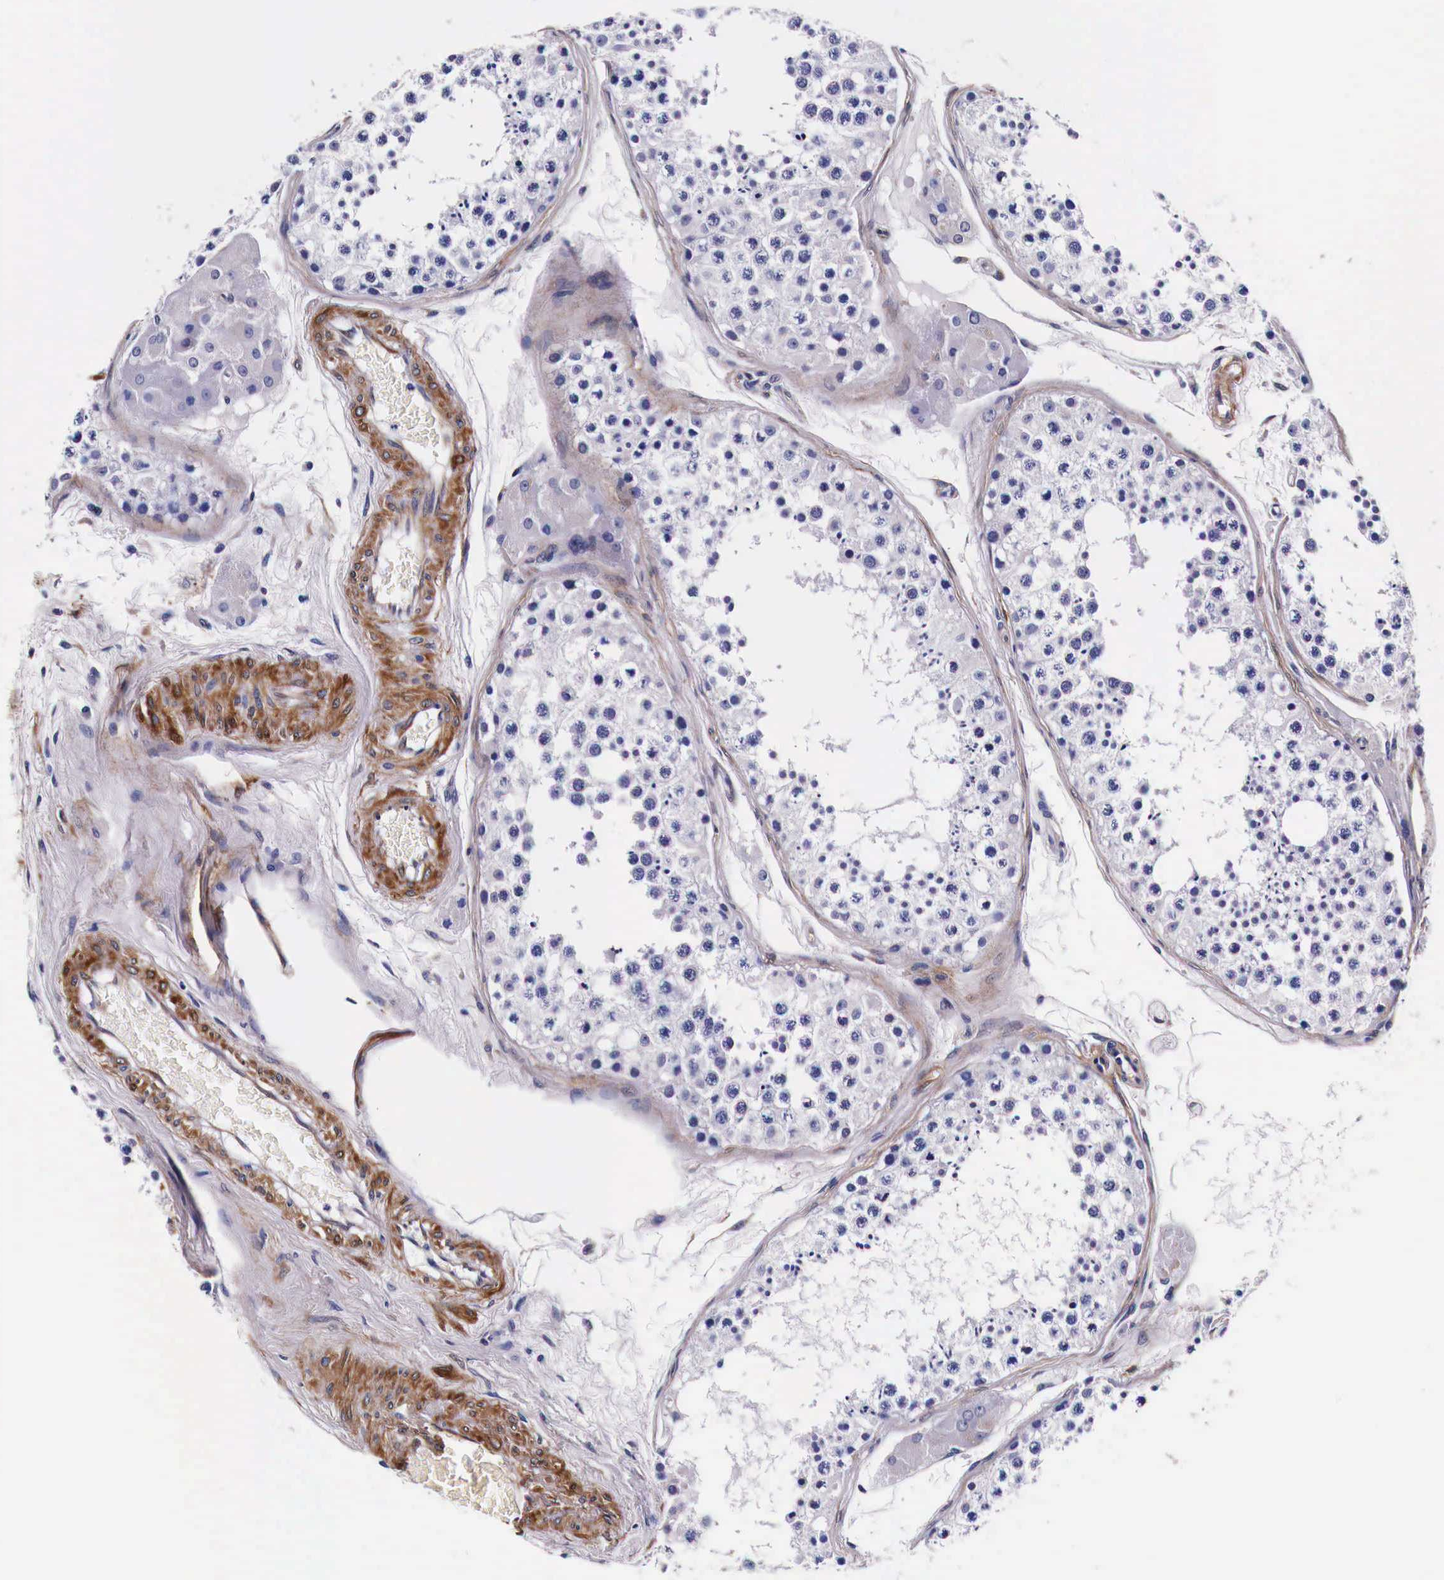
{"staining": {"intensity": "weak", "quantity": "<25%", "location": "cytoplasmic/membranous"}, "tissue": "testis", "cell_type": "Cells in seminiferous ducts", "image_type": "normal", "snomed": [{"axis": "morphology", "description": "Normal tissue, NOS"}, {"axis": "topography", "description": "Testis"}], "caption": "High magnification brightfield microscopy of unremarkable testis stained with DAB (3,3'-diaminobenzidine) (brown) and counterstained with hematoxylin (blue): cells in seminiferous ducts show no significant staining.", "gene": "HSPB1", "patient": {"sex": "male", "age": 57}}